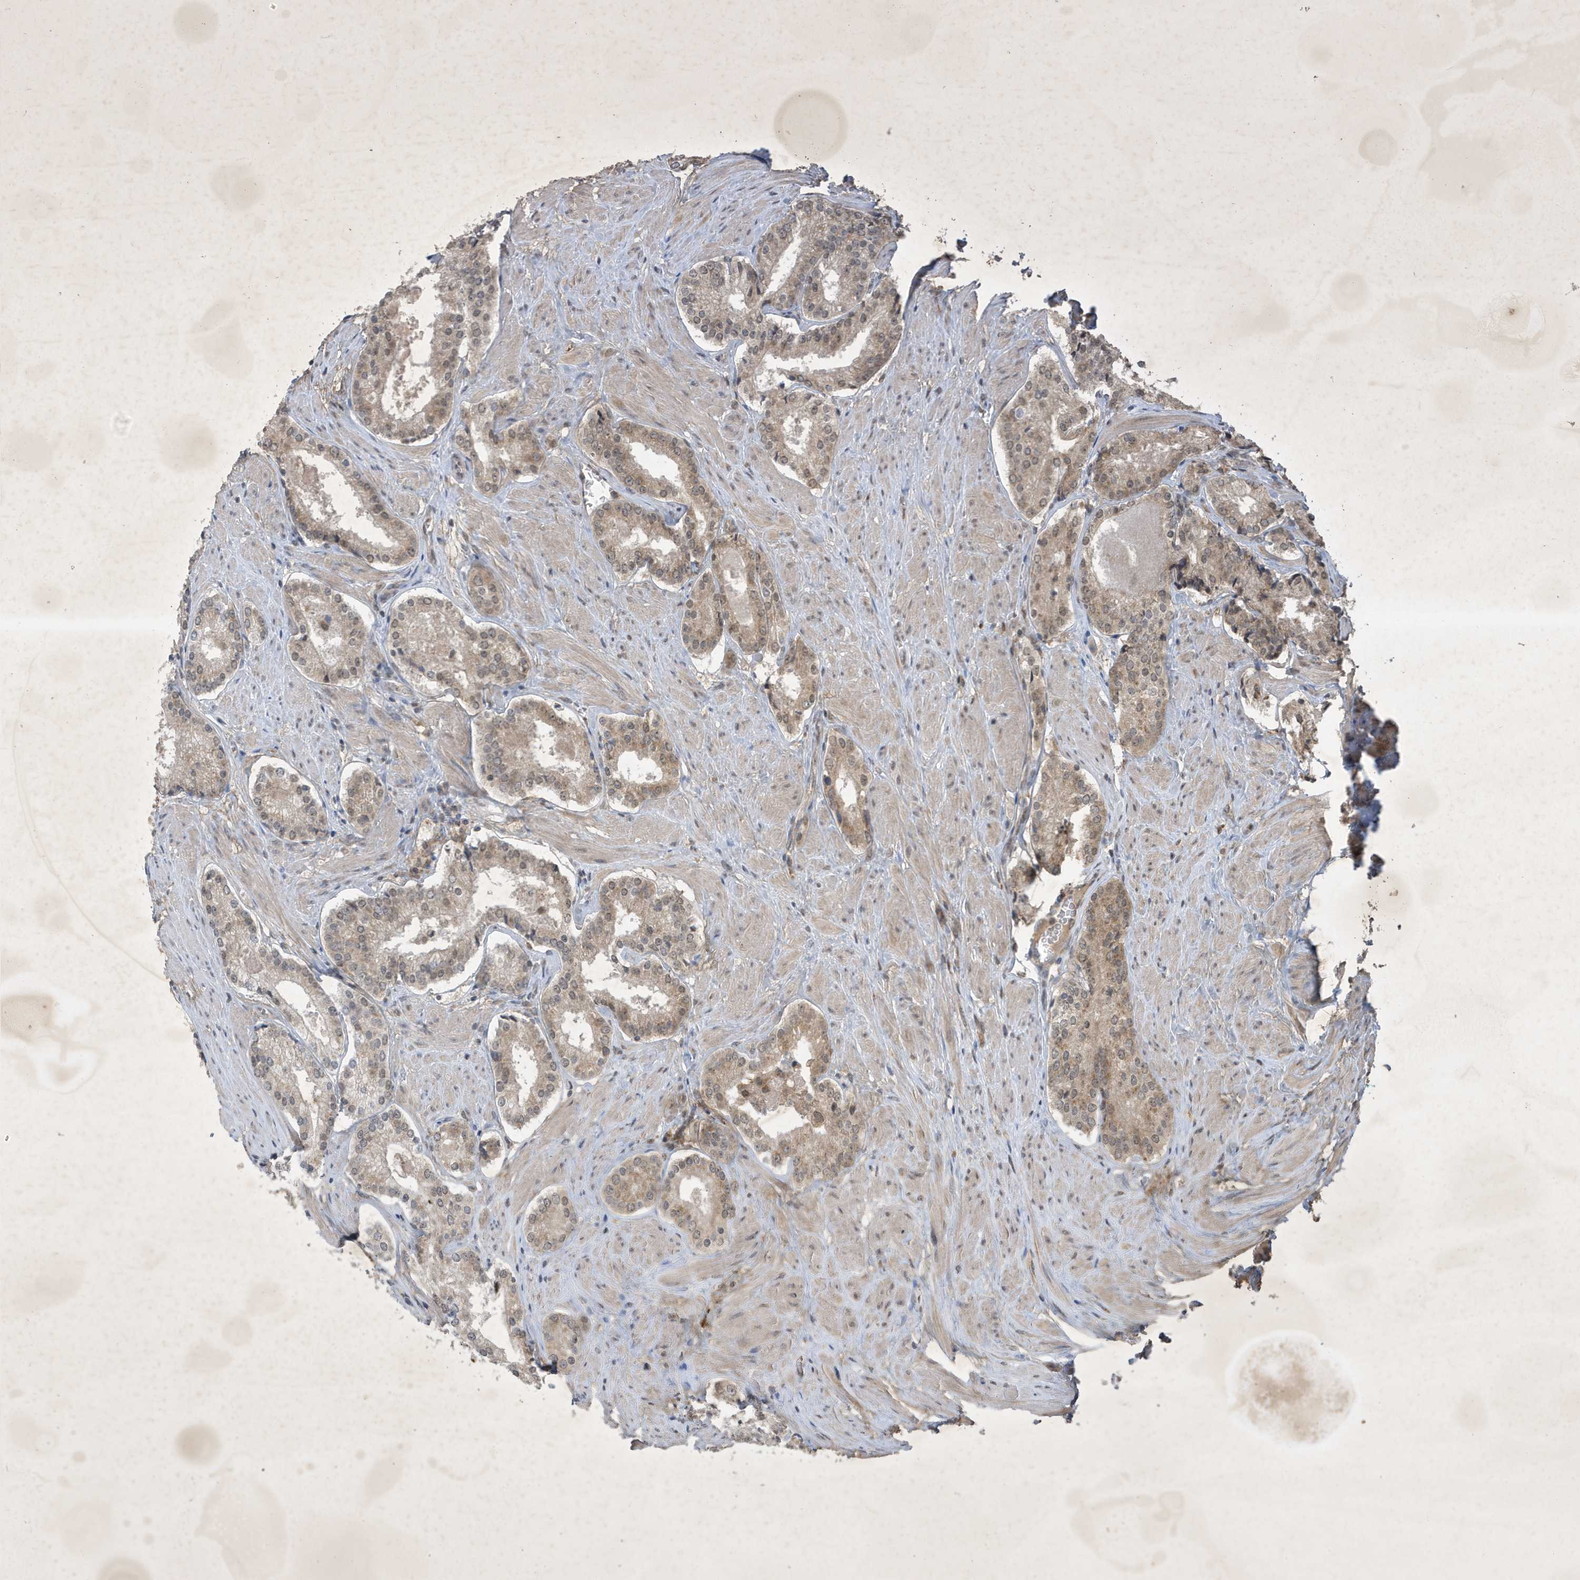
{"staining": {"intensity": "weak", "quantity": "25%-75%", "location": "cytoplasmic/membranous,nuclear"}, "tissue": "prostate cancer", "cell_type": "Tumor cells", "image_type": "cancer", "snomed": [{"axis": "morphology", "description": "Adenocarcinoma, Low grade"}, {"axis": "topography", "description": "Prostate"}], "caption": "High-power microscopy captured an immunohistochemistry image of prostate cancer (adenocarcinoma (low-grade)), revealing weak cytoplasmic/membranous and nuclear staining in about 25%-75% of tumor cells.", "gene": "STX10", "patient": {"sex": "male", "age": 54}}